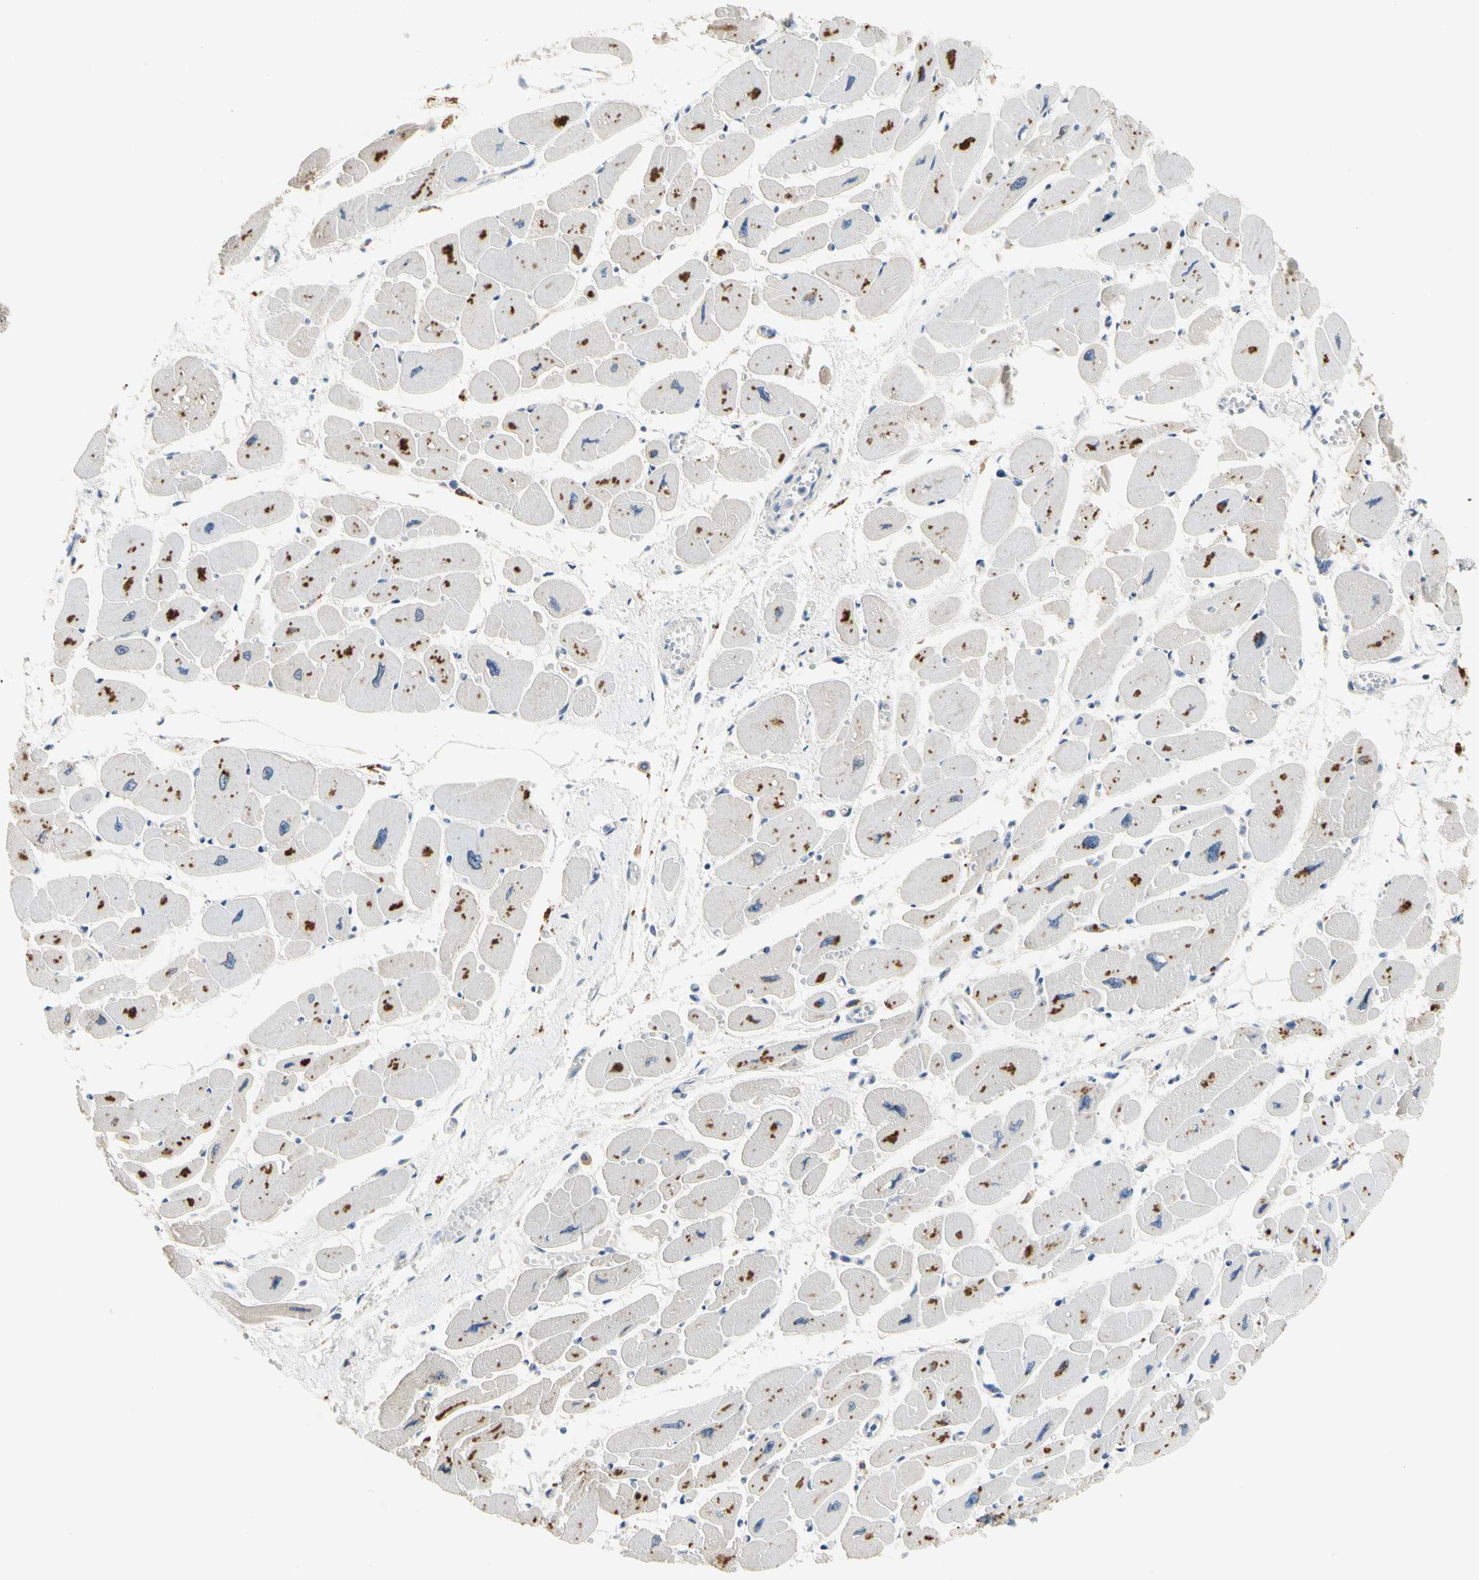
{"staining": {"intensity": "moderate", "quantity": "25%-75%", "location": "cytoplasmic/membranous"}, "tissue": "heart muscle", "cell_type": "Cardiomyocytes", "image_type": "normal", "snomed": [{"axis": "morphology", "description": "Normal tissue, NOS"}, {"axis": "topography", "description": "Heart"}], "caption": "An immunohistochemistry (IHC) photomicrograph of benign tissue is shown. Protein staining in brown shows moderate cytoplasmic/membranous positivity in heart muscle within cardiomyocytes.", "gene": "GAS6", "patient": {"sex": "female", "age": 54}}